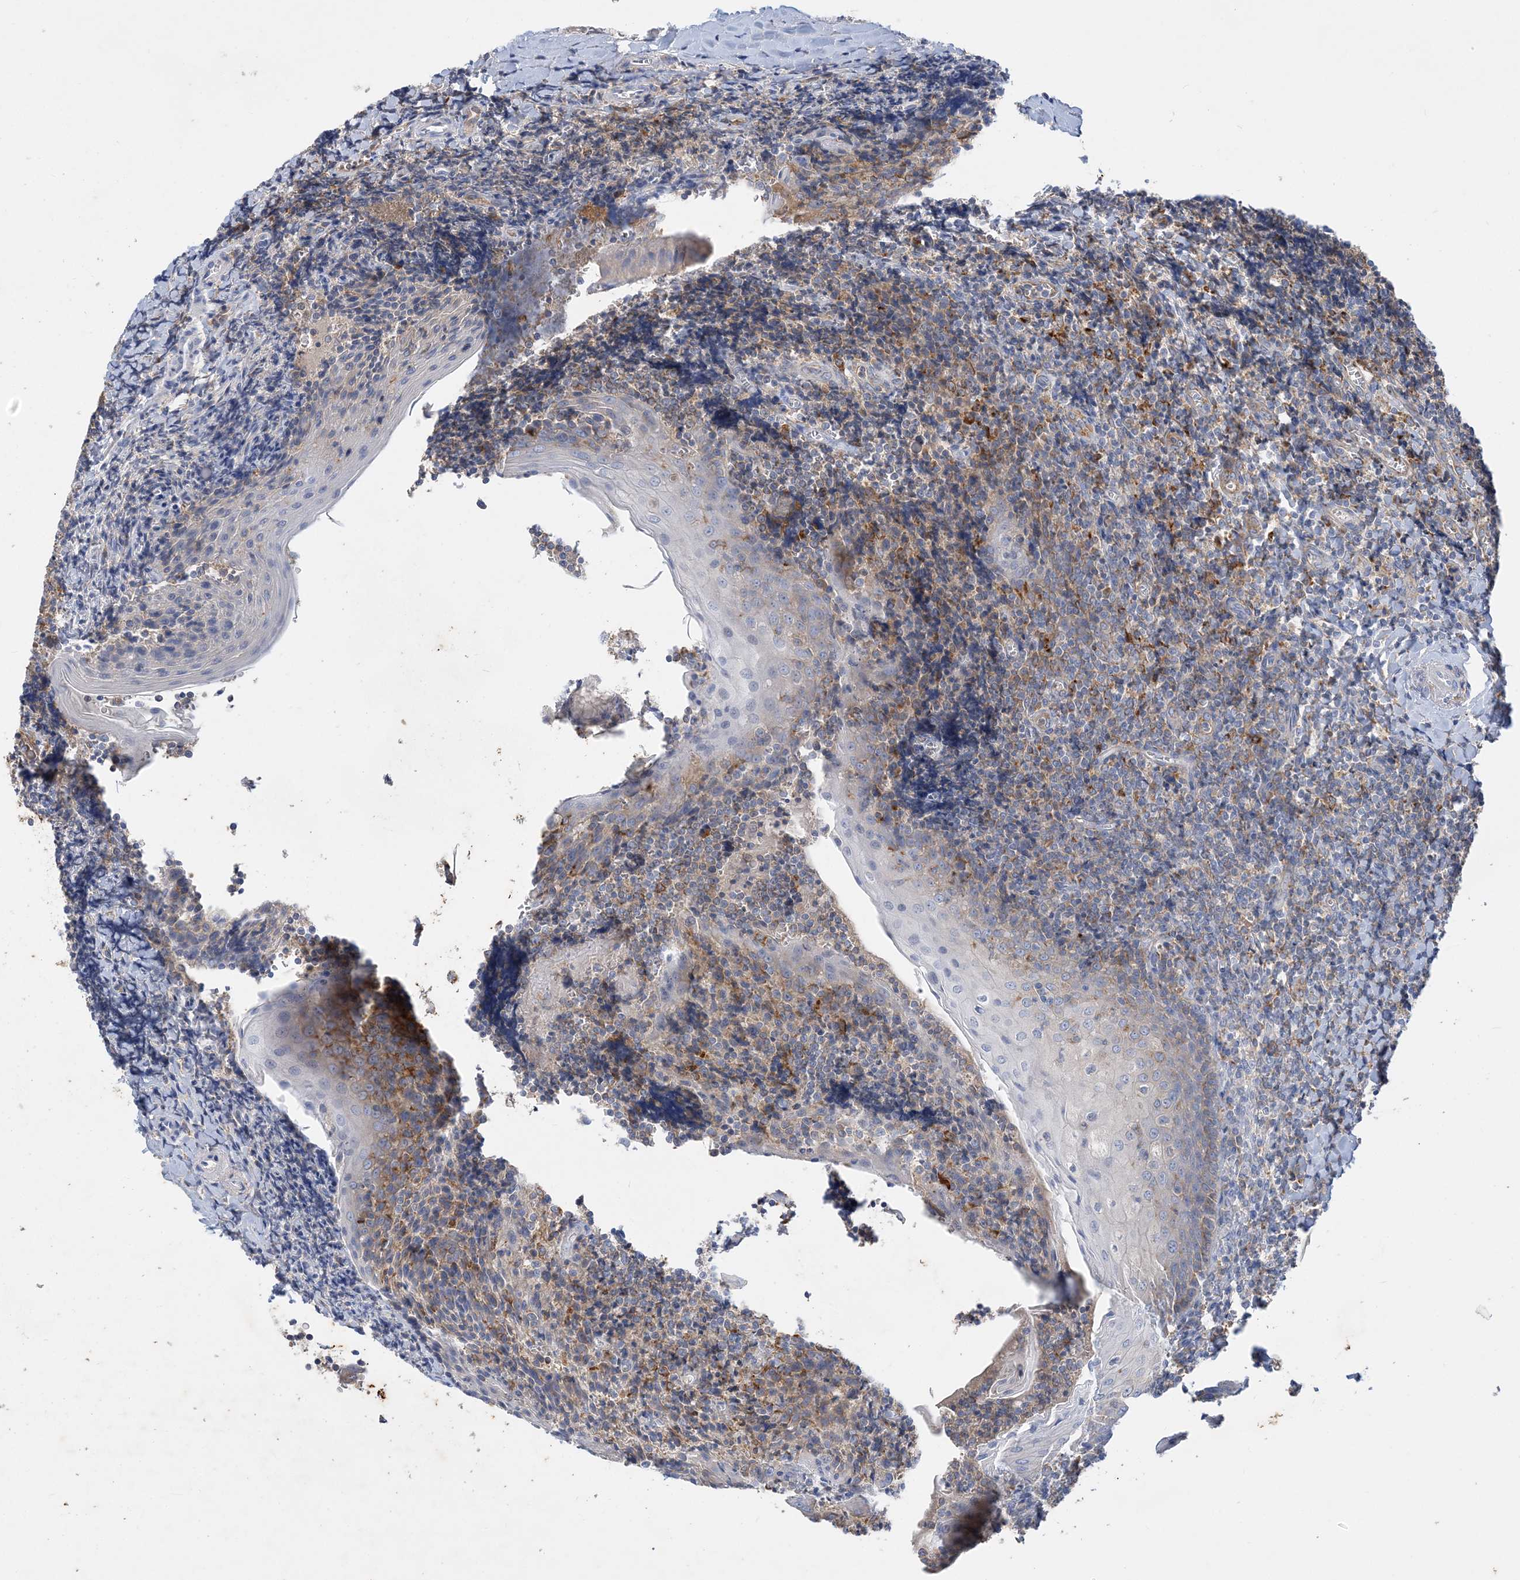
{"staining": {"intensity": "negative", "quantity": "none", "location": "none"}, "tissue": "tonsil", "cell_type": "Germinal center cells", "image_type": "normal", "snomed": [{"axis": "morphology", "description": "Normal tissue, NOS"}, {"axis": "topography", "description": "Tonsil"}], "caption": "This is an immunohistochemistry micrograph of benign human tonsil. There is no positivity in germinal center cells.", "gene": "GRINA", "patient": {"sex": "male", "age": 27}}